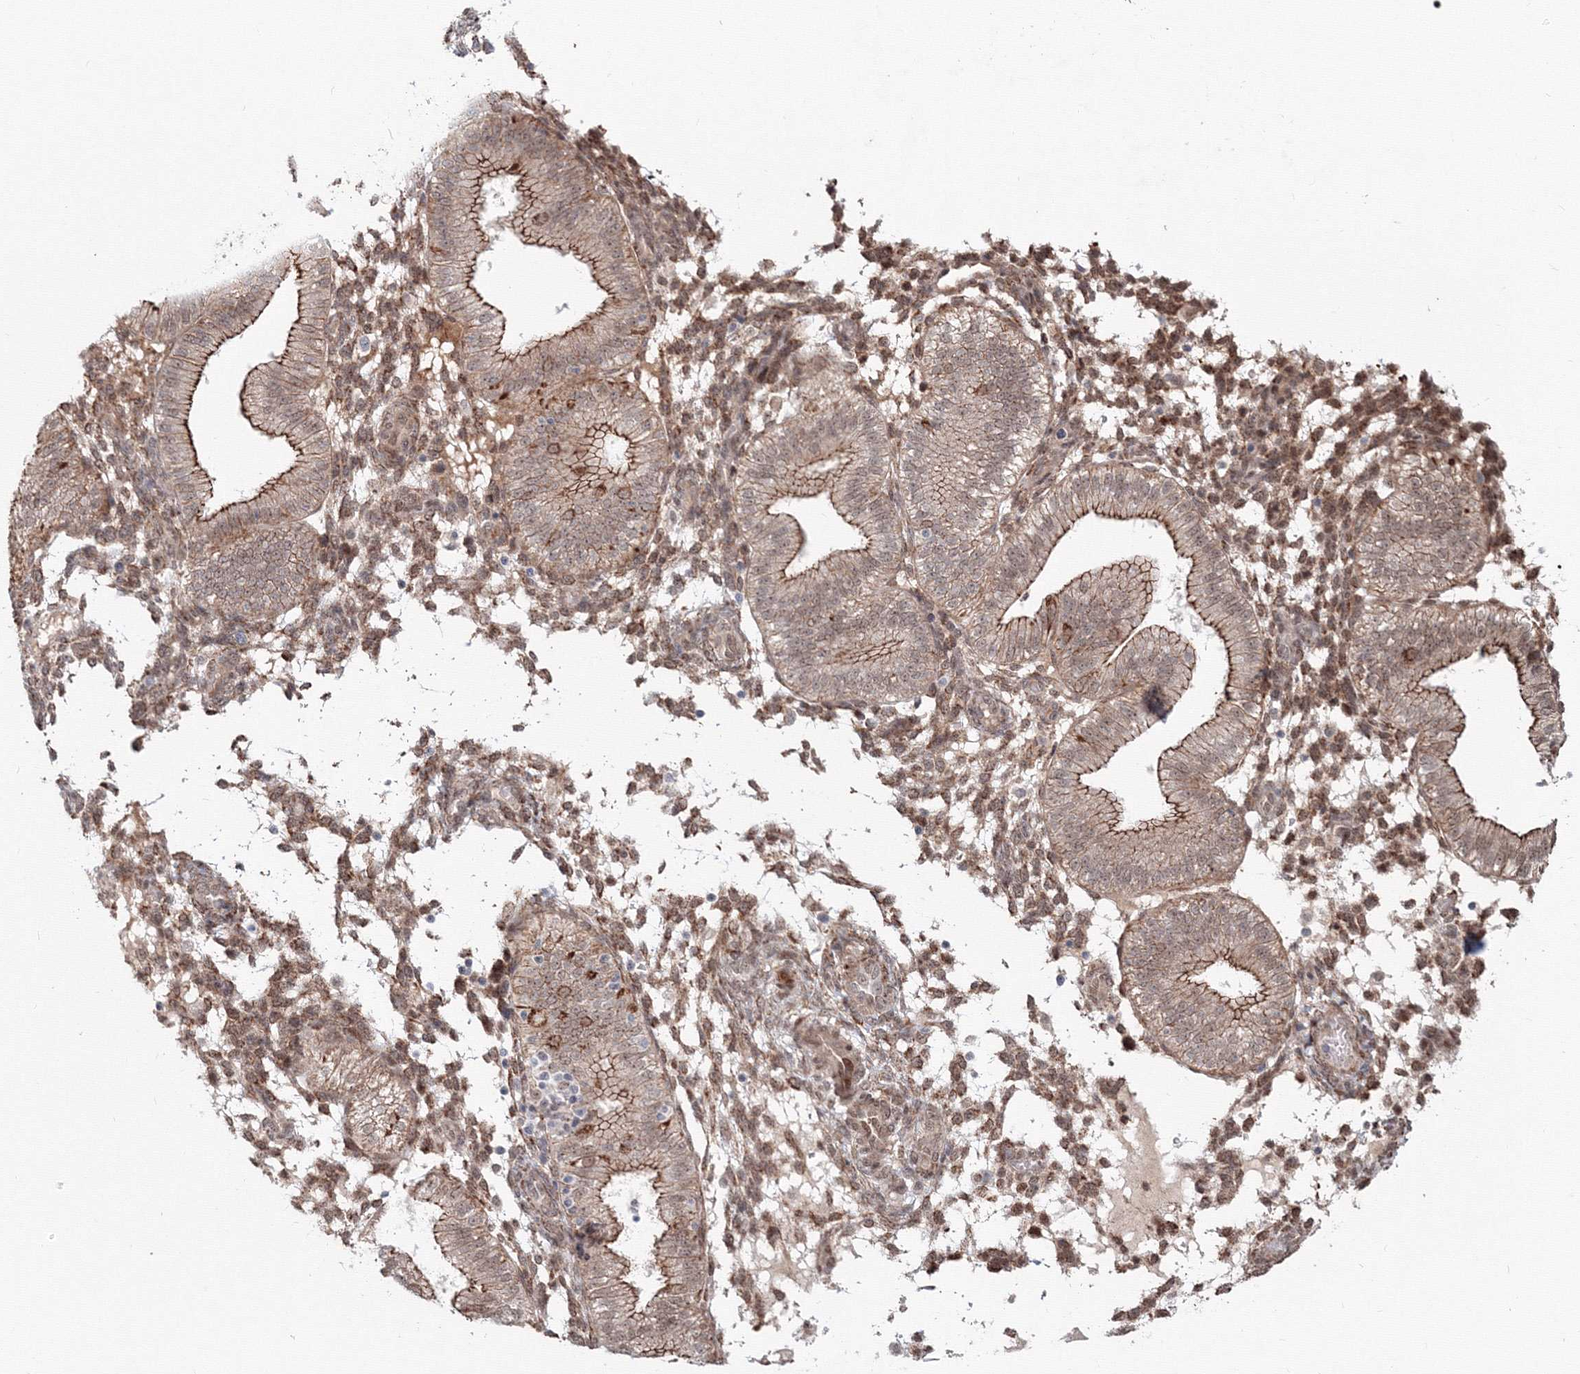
{"staining": {"intensity": "moderate", "quantity": "25%-75%", "location": "cytoplasmic/membranous,nuclear"}, "tissue": "endometrium", "cell_type": "Cells in endometrial stroma", "image_type": "normal", "snomed": [{"axis": "morphology", "description": "Normal tissue, NOS"}, {"axis": "topography", "description": "Endometrium"}], "caption": "Immunohistochemical staining of benign human endometrium shows medium levels of moderate cytoplasmic/membranous,nuclear positivity in about 25%-75% of cells in endometrial stroma.", "gene": "SH3PXD2A", "patient": {"sex": "female", "age": 39}}